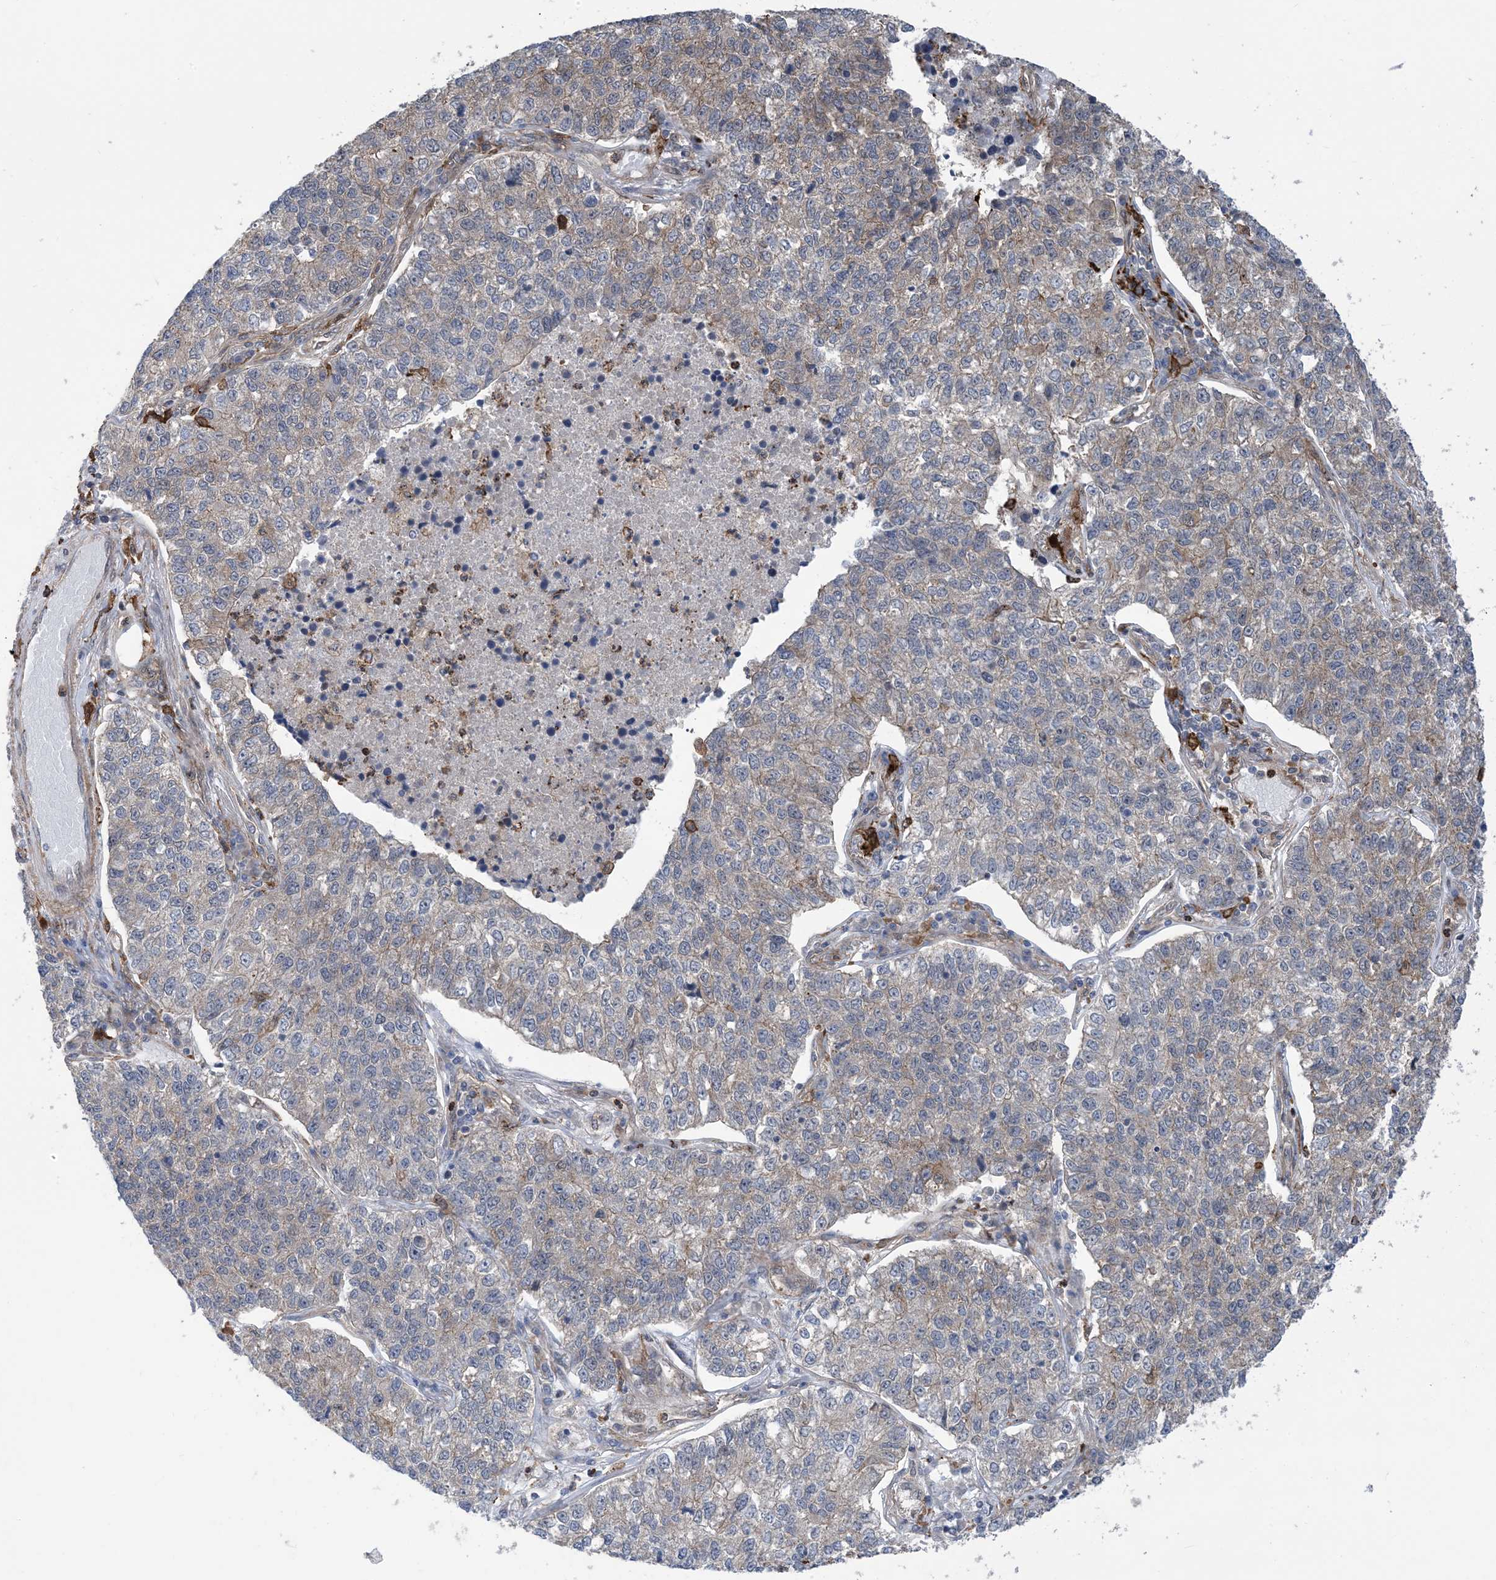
{"staining": {"intensity": "weak", "quantity": "<25%", "location": "cytoplasmic/membranous"}, "tissue": "lung cancer", "cell_type": "Tumor cells", "image_type": "cancer", "snomed": [{"axis": "morphology", "description": "Adenocarcinoma, NOS"}, {"axis": "topography", "description": "Lung"}], "caption": "Protein analysis of lung adenocarcinoma shows no significant positivity in tumor cells.", "gene": "HS1BP3", "patient": {"sex": "male", "age": 49}}